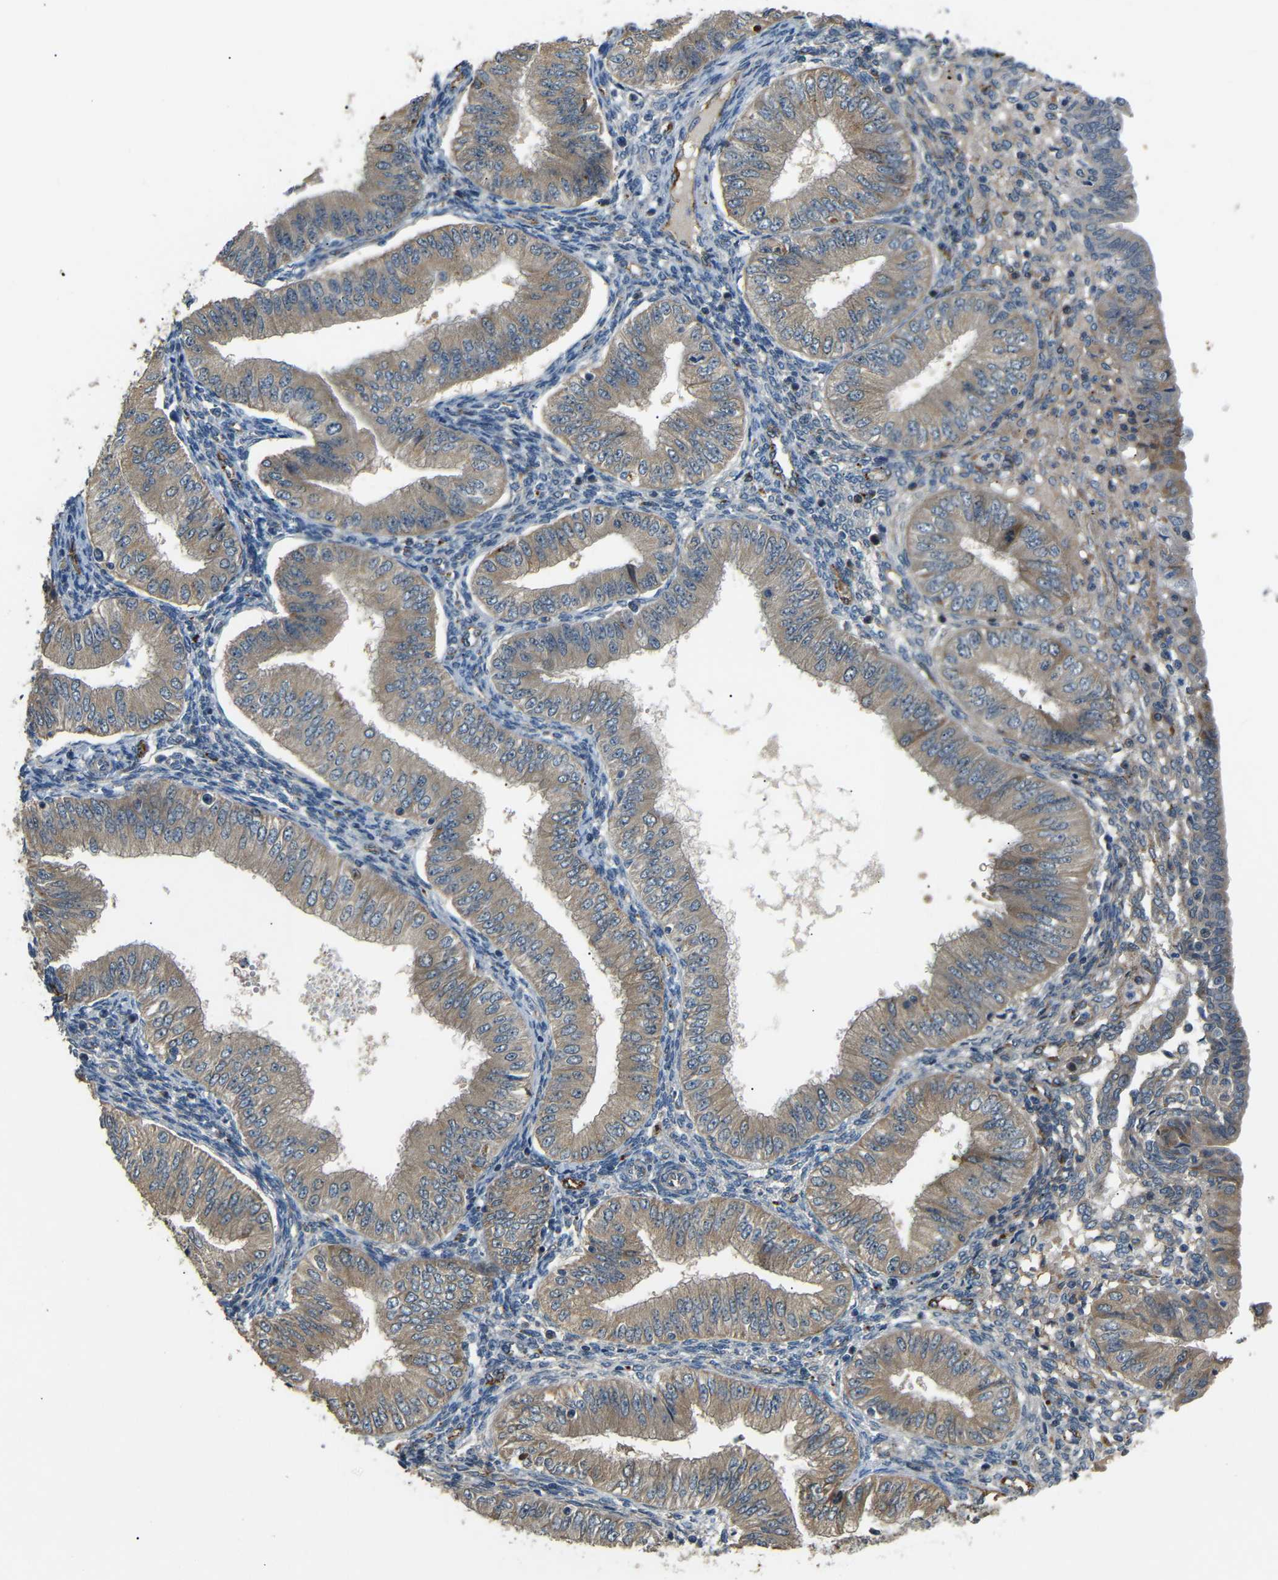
{"staining": {"intensity": "moderate", "quantity": ">75%", "location": "cytoplasmic/membranous"}, "tissue": "endometrial cancer", "cell_type": "Tumor cells", "image_type": "cancer", "snomed": [{"axis": "morphology", "description": "Normal tissue, NOS"}, {"axis": "morphology", "description": "Adenocarcinoma, NOS"}, {"axis": "topography", "description": "Endometrium"}], "caption": "There is medium levels of moderate cytoplasmic/membranous positivity in tumor cells of endometrial cancer, as demonstrated by immunohistochemical staining (brown color).", "gene": "ATP7A", "patient": {"sex": "female", "age": 53}}